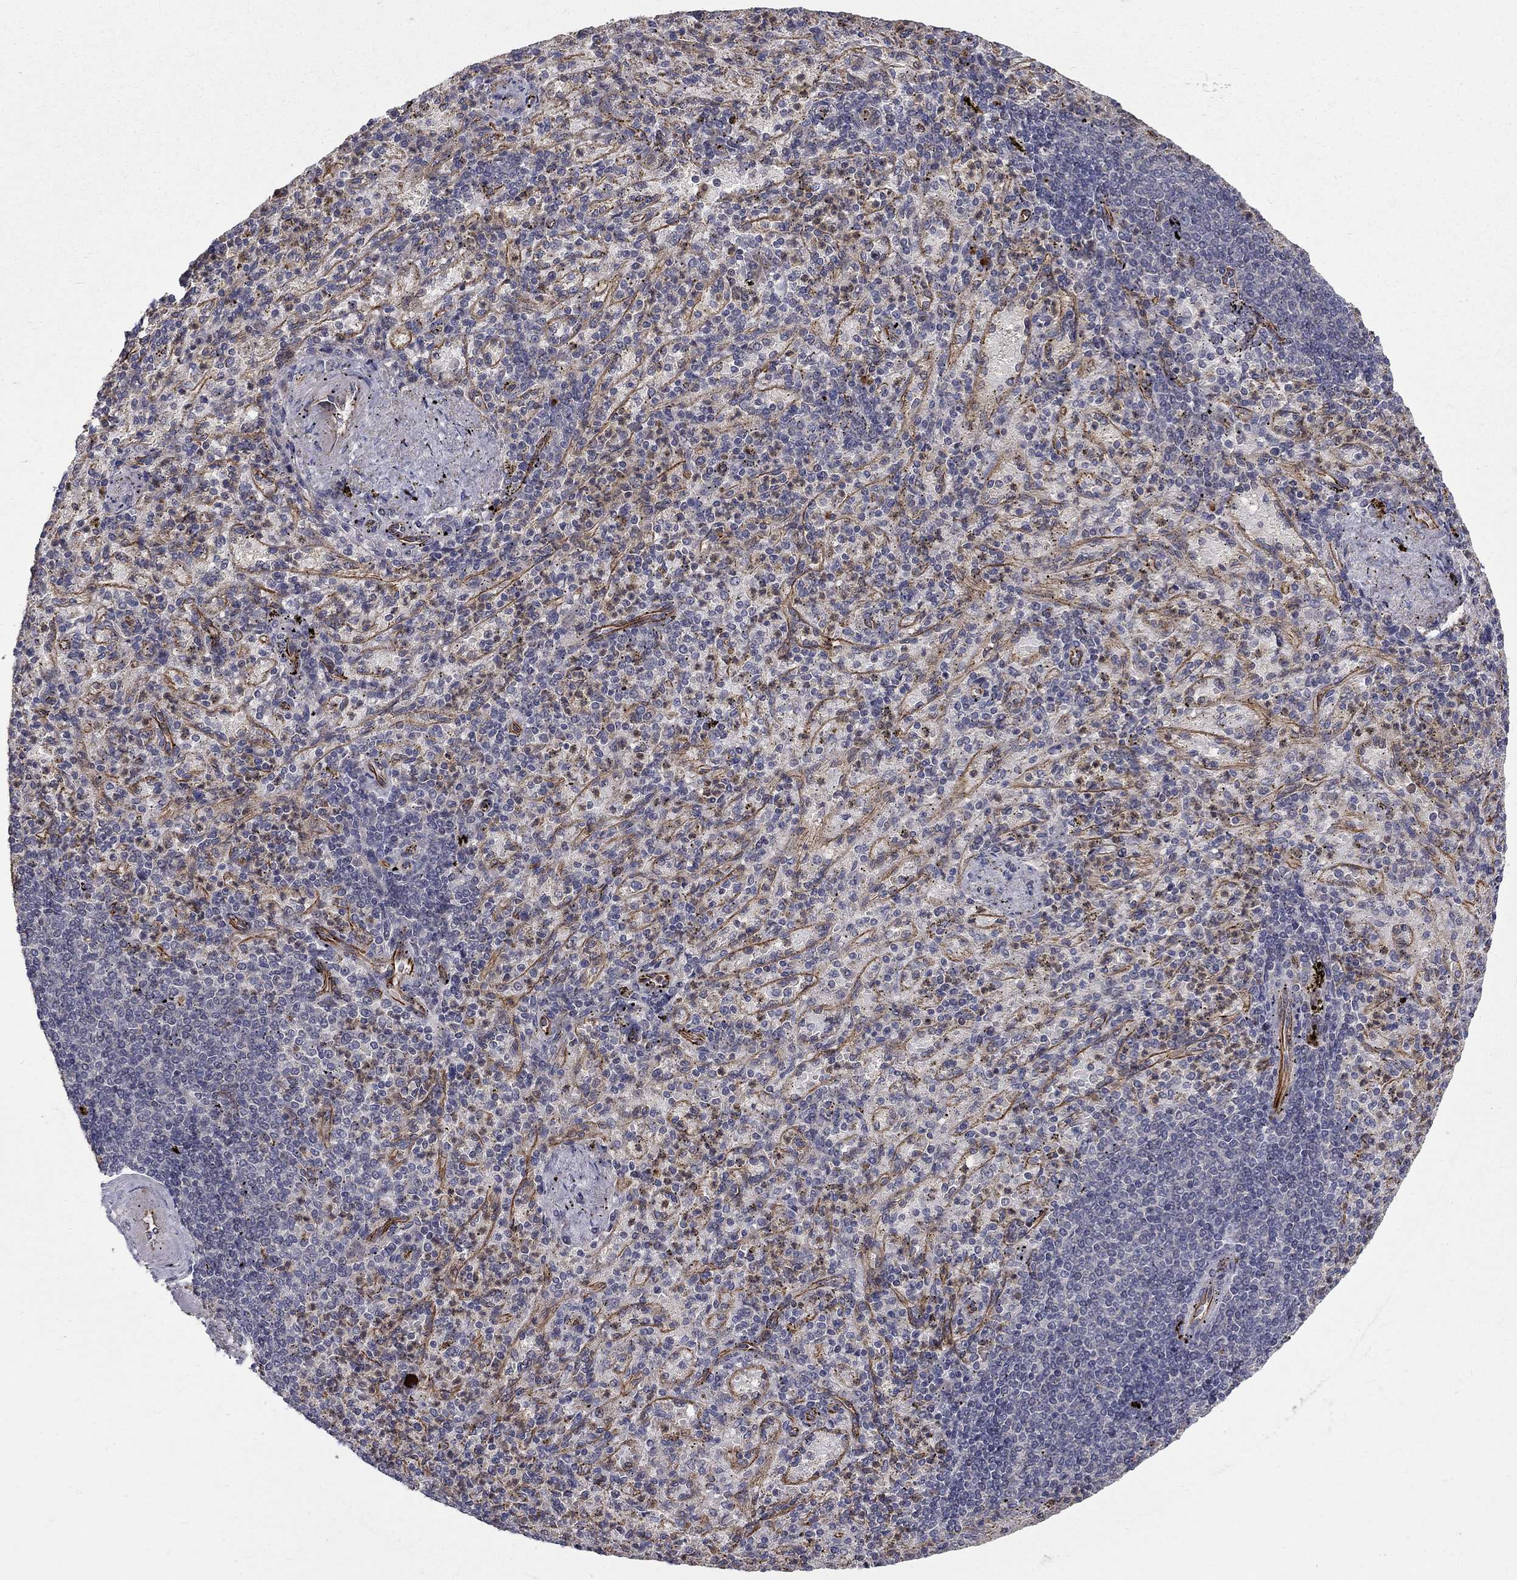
{"staining": {"intensity": "negative", "quantity": "none", "location": "none"}, "tissue": "spleen", "cell_type": "Cells in red pulp", "image_type": "normal", "snomed": [{"axis": "morphology", "description": "Normal tissue, NOS"}, {"axis": "topography", "description": "Spleen"}], "caption": "Cells in red pulp are negative for protein expression in unremarkable human spleen. (DAB immunohistochemistry with hematoxylin counter stain).", "gene": "MSRA", "patient": {"sex": "female", "age": 74}}